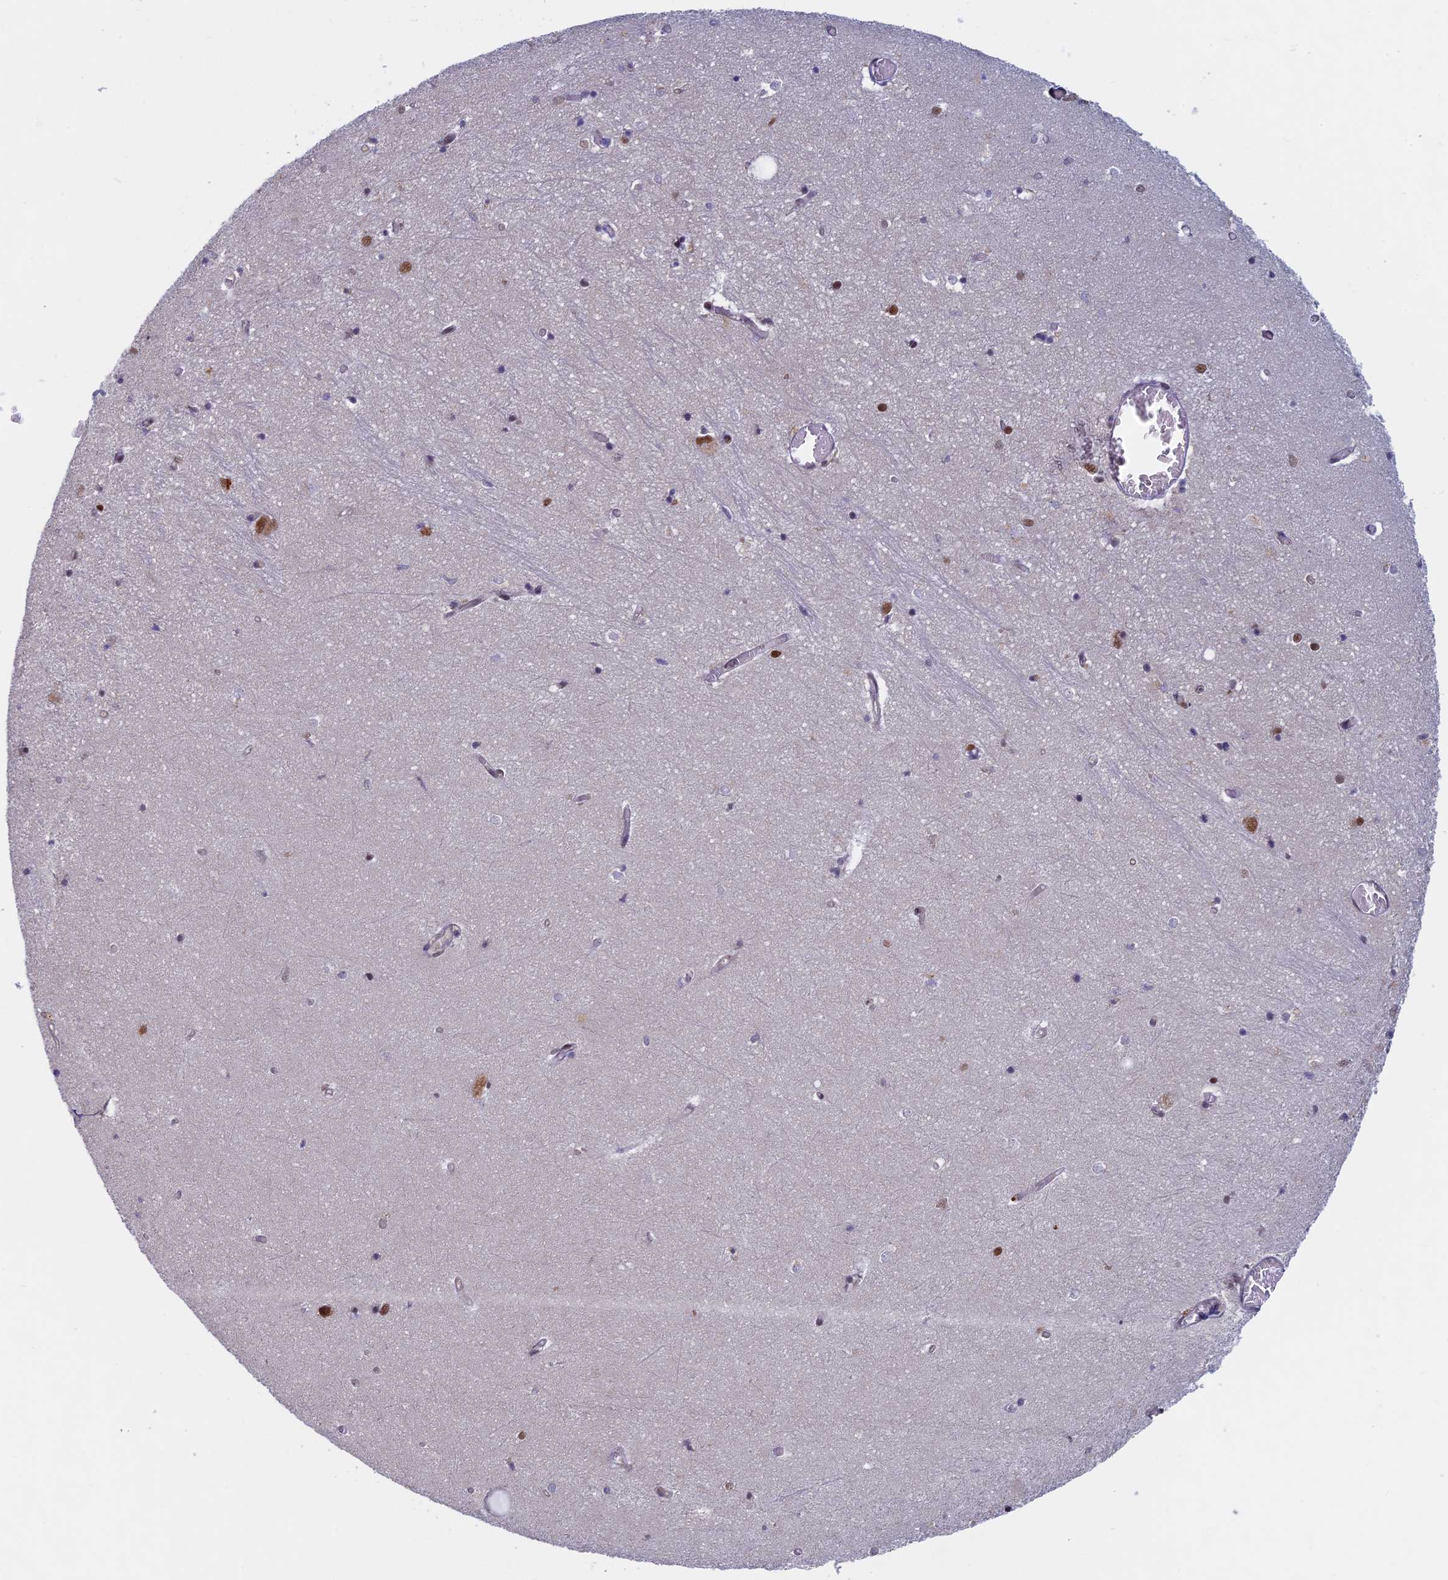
{"staining": {"intensity": "strong", "quantity": "<25%", "location": "nuclear"}, "tissue": "hippocampus", "cell_type": "Glial cells", "image_type": "normal", "snomed": [{"axis": "morphology", "description": "Normal tissue, NOS"}, {"axis": "topography", "description": "Hippocampus"}], "caption": "A photomicrograph showing strong nuclear positivity in about <25% of glial cells in benign hippocampus, as visualized by brown immunohistochemical staining.", "gene": "SPIRE1", "patient": {"sex": "female", "age": 64}}